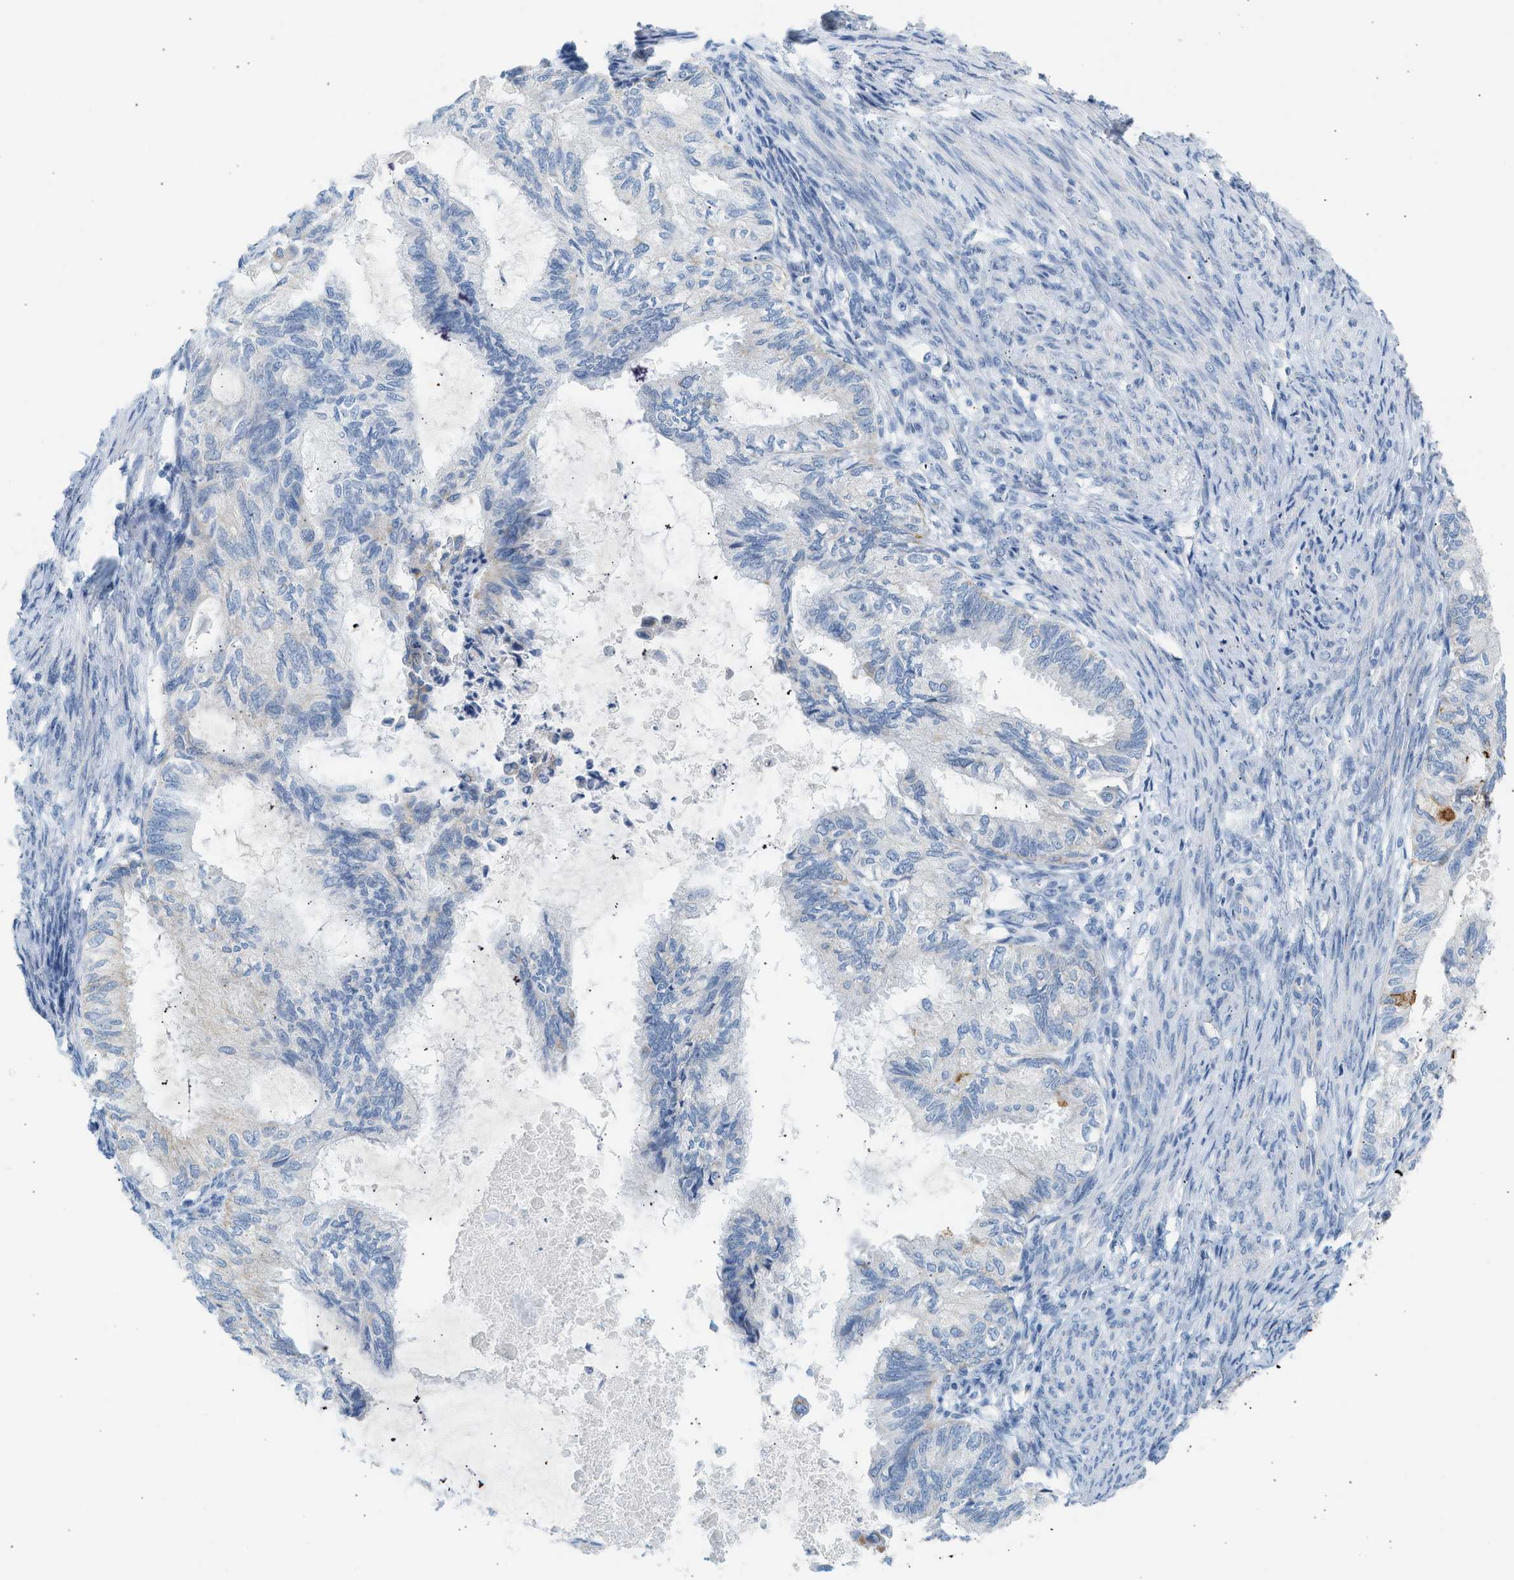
{"staining": {"intensity": "negative", "quantity": "none", "location": "none"}, "tissue": "cervical cancer", "cell_type": "Tumor cells", "image_type": "cancer", "snomed": [{"axis": "morphology", "description": "Normal tissue, NOS"}, {"axis": "morphology", "description": "Adenocarcinoma, NOS"}, {"axis": "topography", "description": "Cervix"}, {"axis": "topography", "description": "Endometrium"}], "caption": "Tumor cells are negative for brown protein staining in adenocarcinoma (cervical). Nuclei are stained in blue.", "gene": "NDUFS8", "patient": {"sex": "female", "age": 86}}